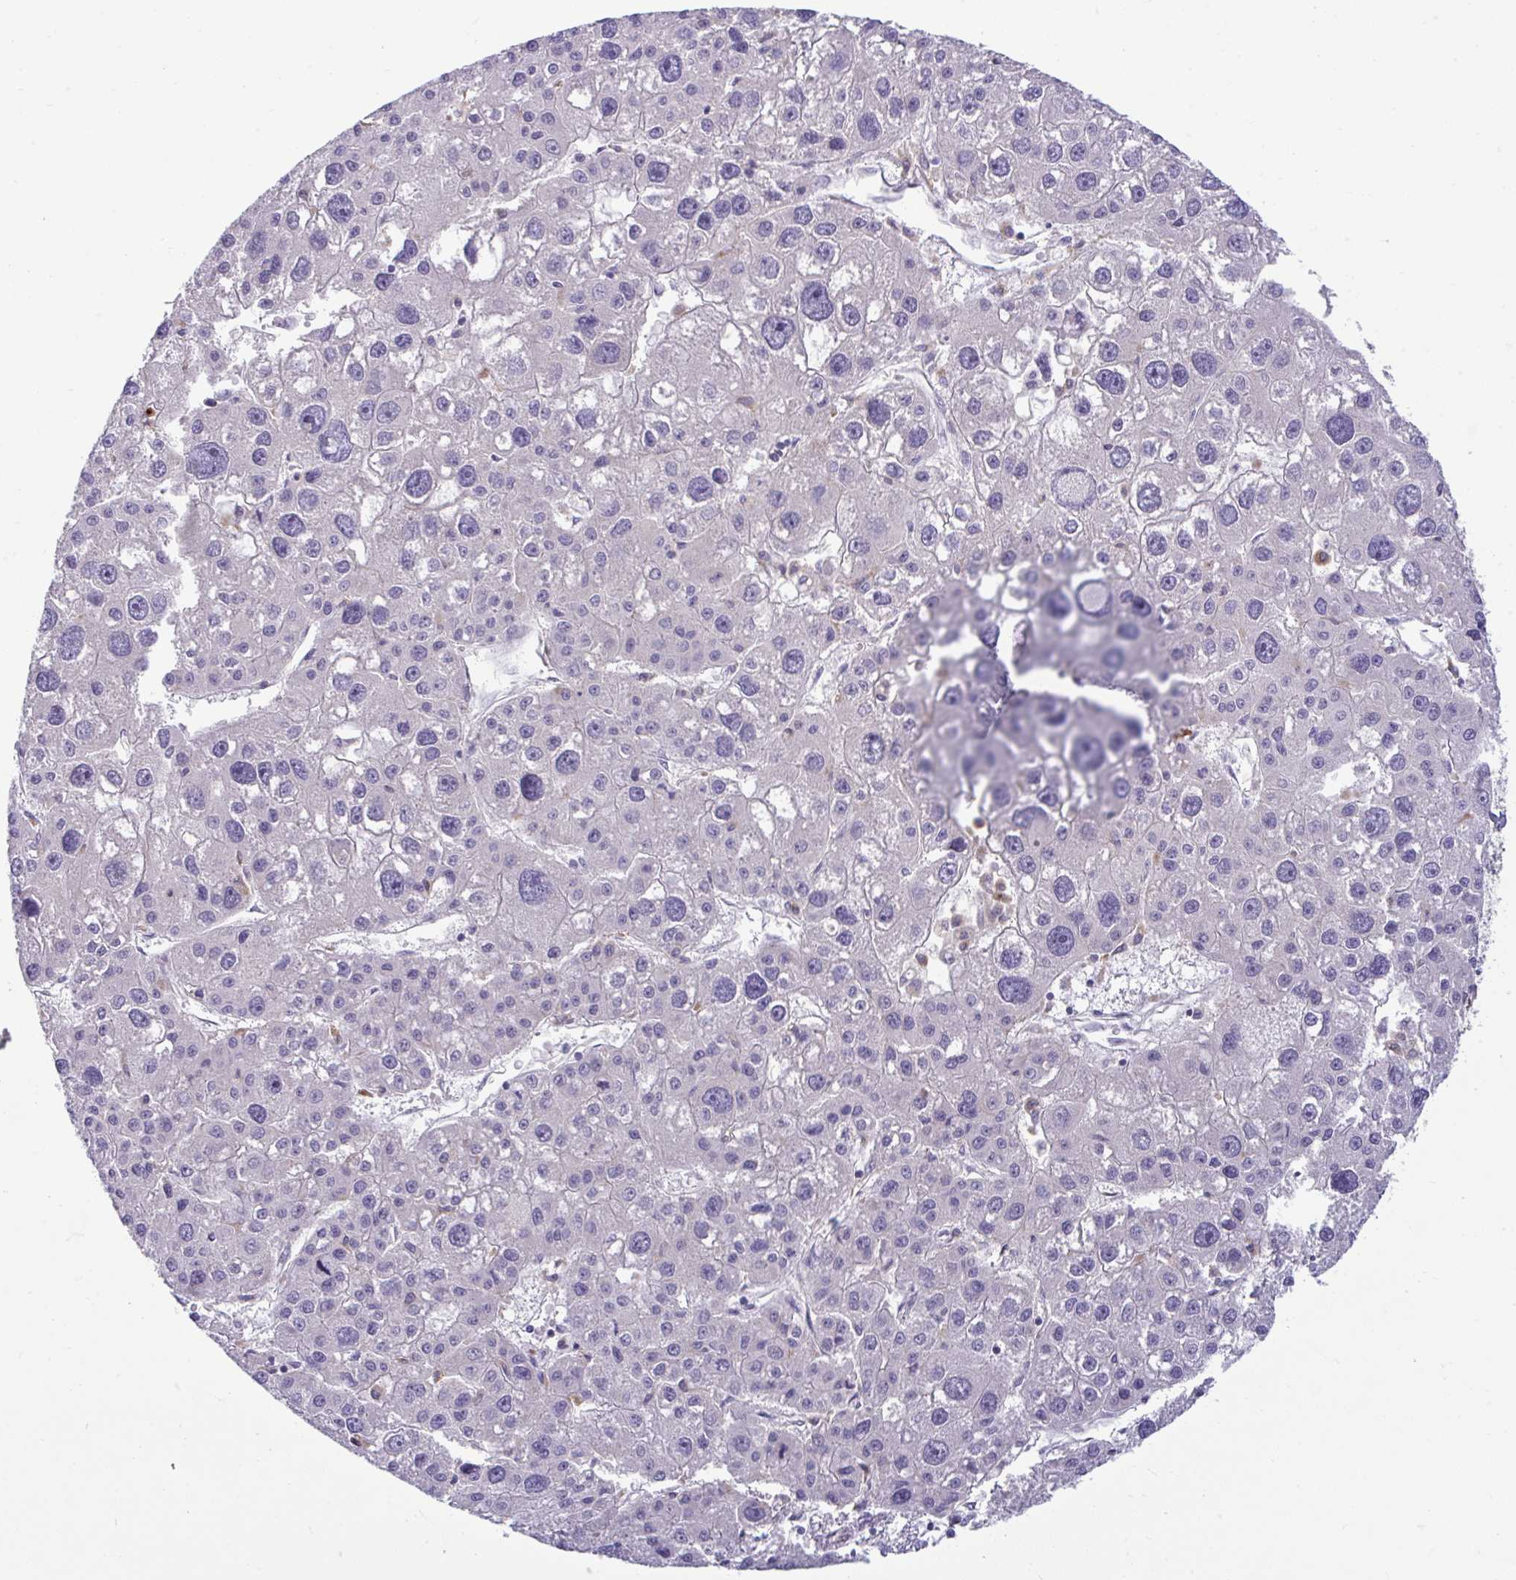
{"staining": {"intensity": "negative", "quantity": "none", "location": "none"}, "tissue": "liver cancer", "cell_type": "Tumor cells", "image_type": "cancer", "snomed": [{"axis": "morphology", "description": "Carcinoma, Hepatocellular, NOS"}, {"axis": "topography", "description": "Liver"}], "caption": "This is an immunohistochemistry micrograph of liver cancer. There is no staining in tumor cells.", "gene": "PIGZ", "patient": {"sex": "male", "age": 73}}